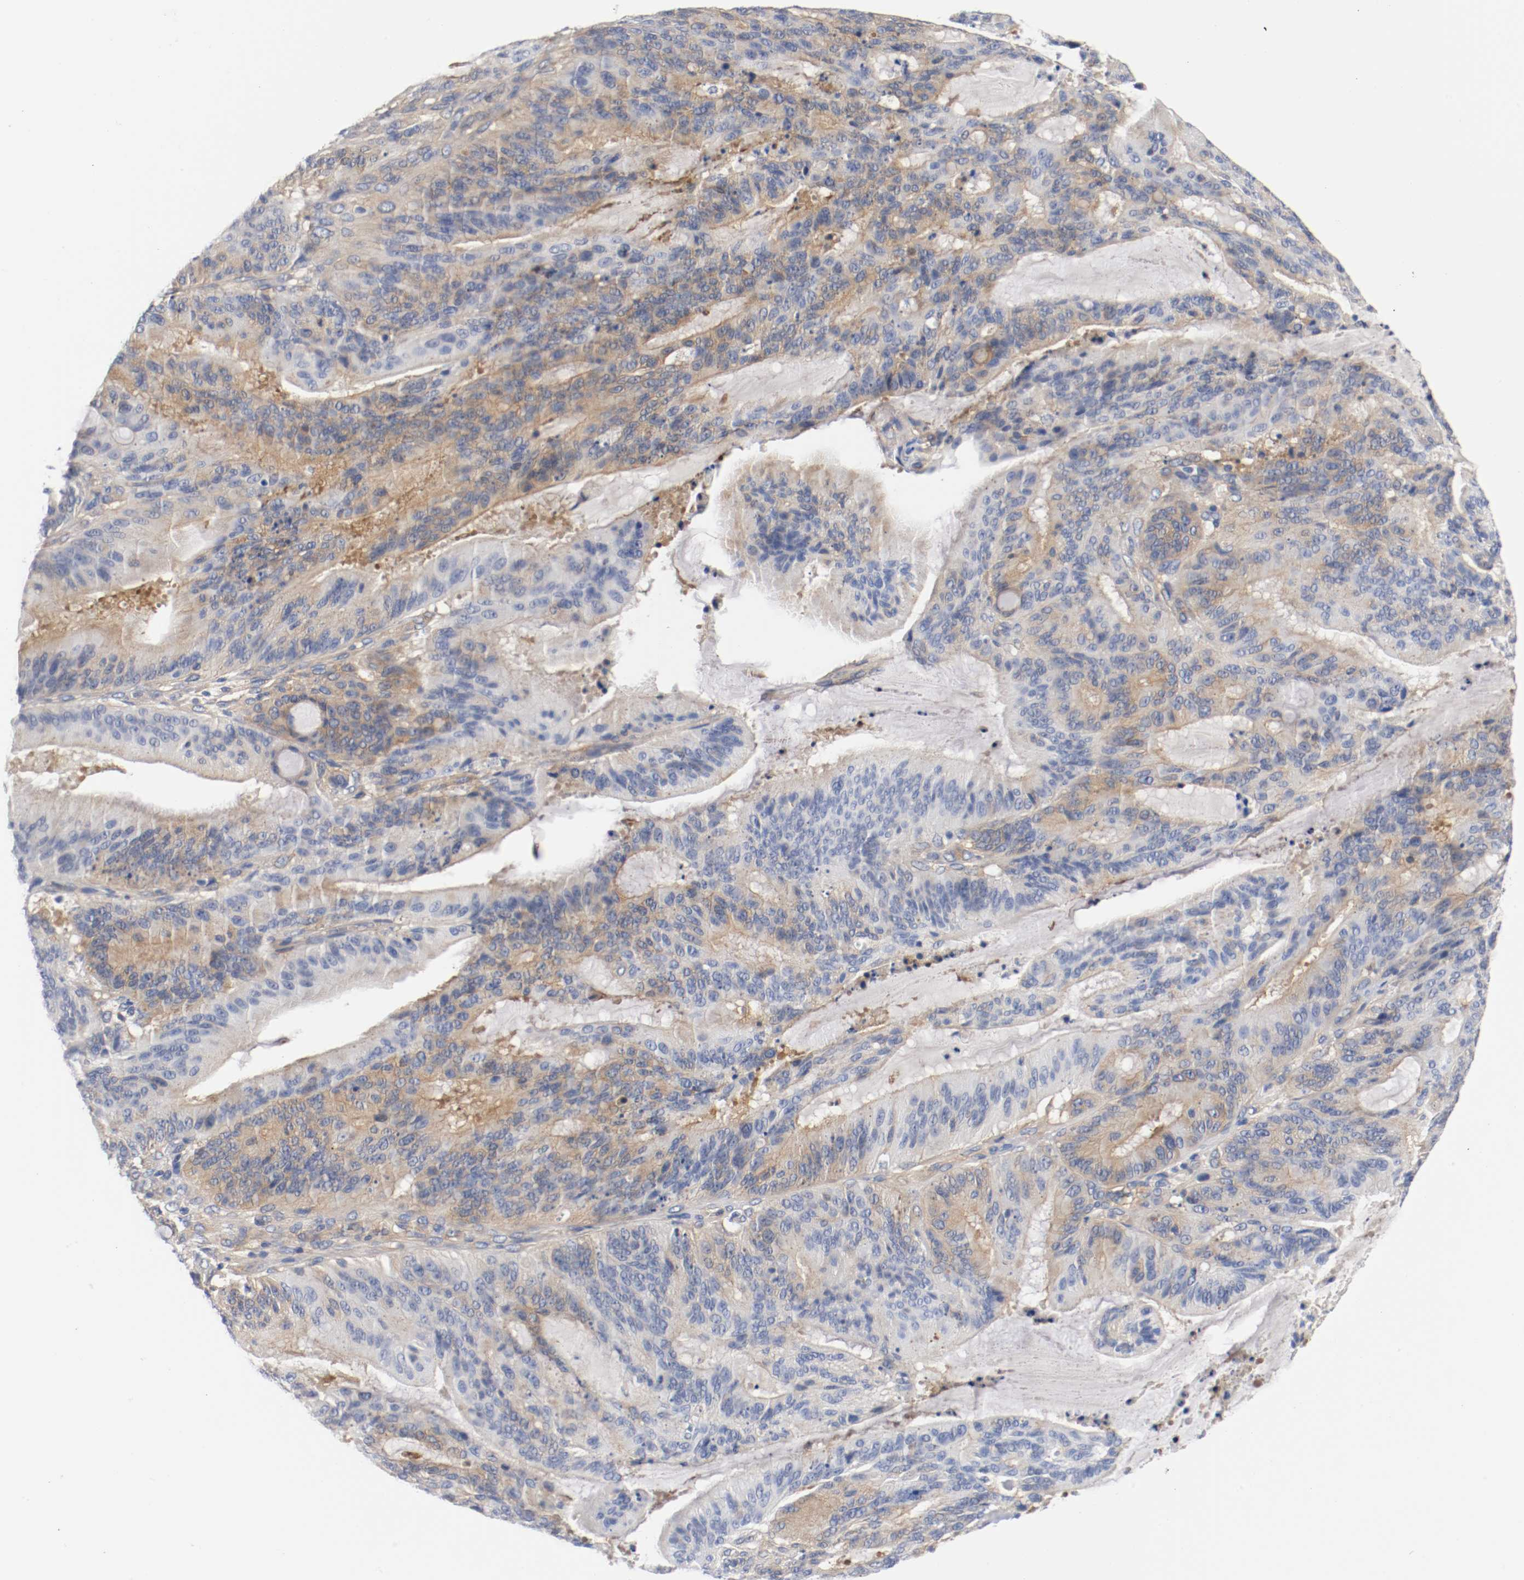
{"staining": {"intensity": "moderate", "quantity": "25%-75%", "location": "cytoplasmic/membranous"}, "tissue": "liver cancer", "cell_type": "Tumor cells", "image_type": "cancer", "snomed": [{"axis": "morphology", "description": "Cholangiocarcinoma"}, {"axis": "topography", "description": "Liver"}], "caption": "Moderate cytoplasmic/membranous positivity for a protein is seen in about 25%-75% of tumor cells of liver cancer (cholangiocarcinoma) using immunohistochemistry (IHC).", "gene": "HGS", "patient": {"sex": "female", "age": 73}}